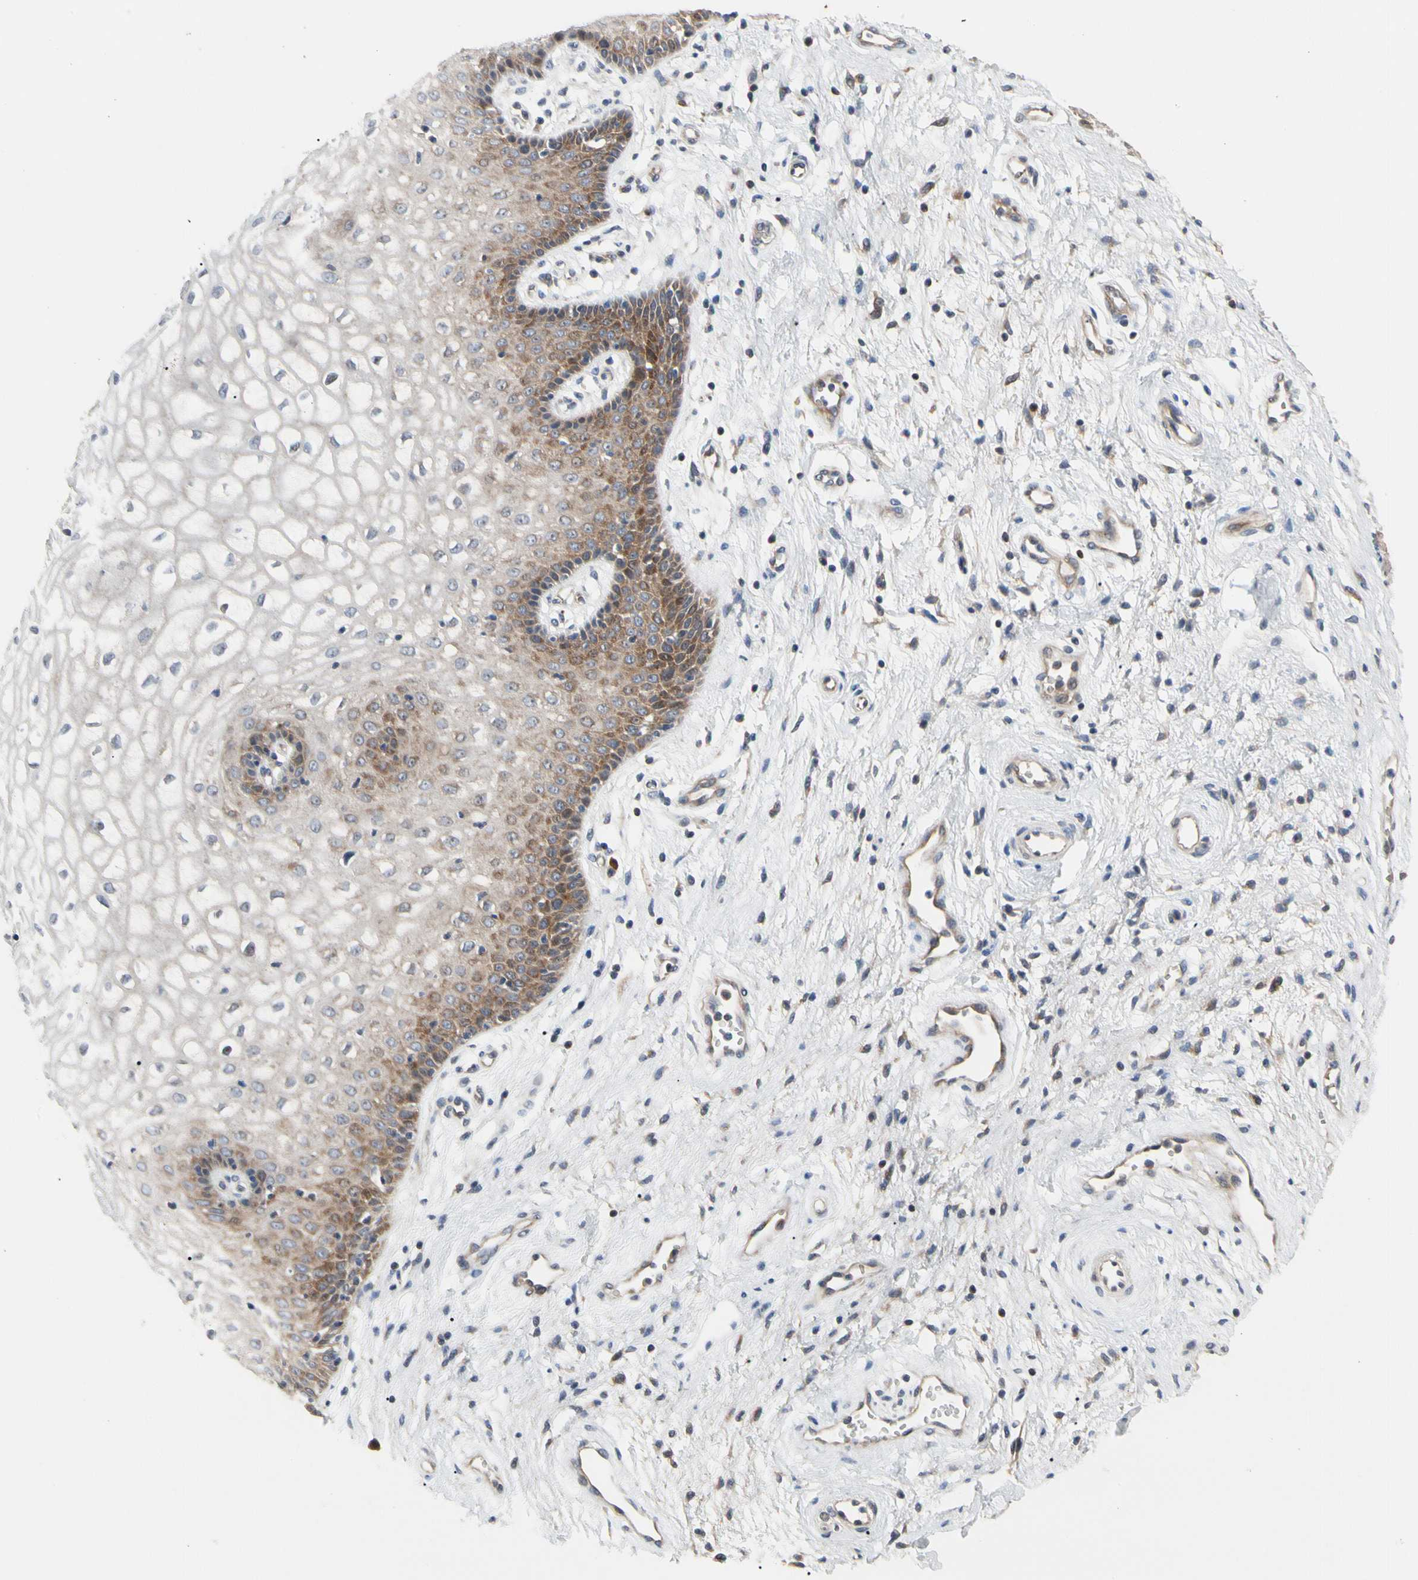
{"staining": {"intensity": "moderate", "quantity": "<25%", "location": "cytoplasmic/membranous"}, "tissue": "vagina", "cell_type": "Squamous epithelial cells", "image_type": "normal", "snomed": [{"axis": "morphology", "description": "Normal tissue, NOS"}, {"axis": "topography", "description": "Vagina"}], "caption": "IHC micrograph of benign vagina stained for a protein (brown), which shows low levels of moderate cytoplasmic/membranous staining in about <25% of squamous epithelial cells.", "gene": "HMGCR", "patient": {"sex": "female", "age": 34}}